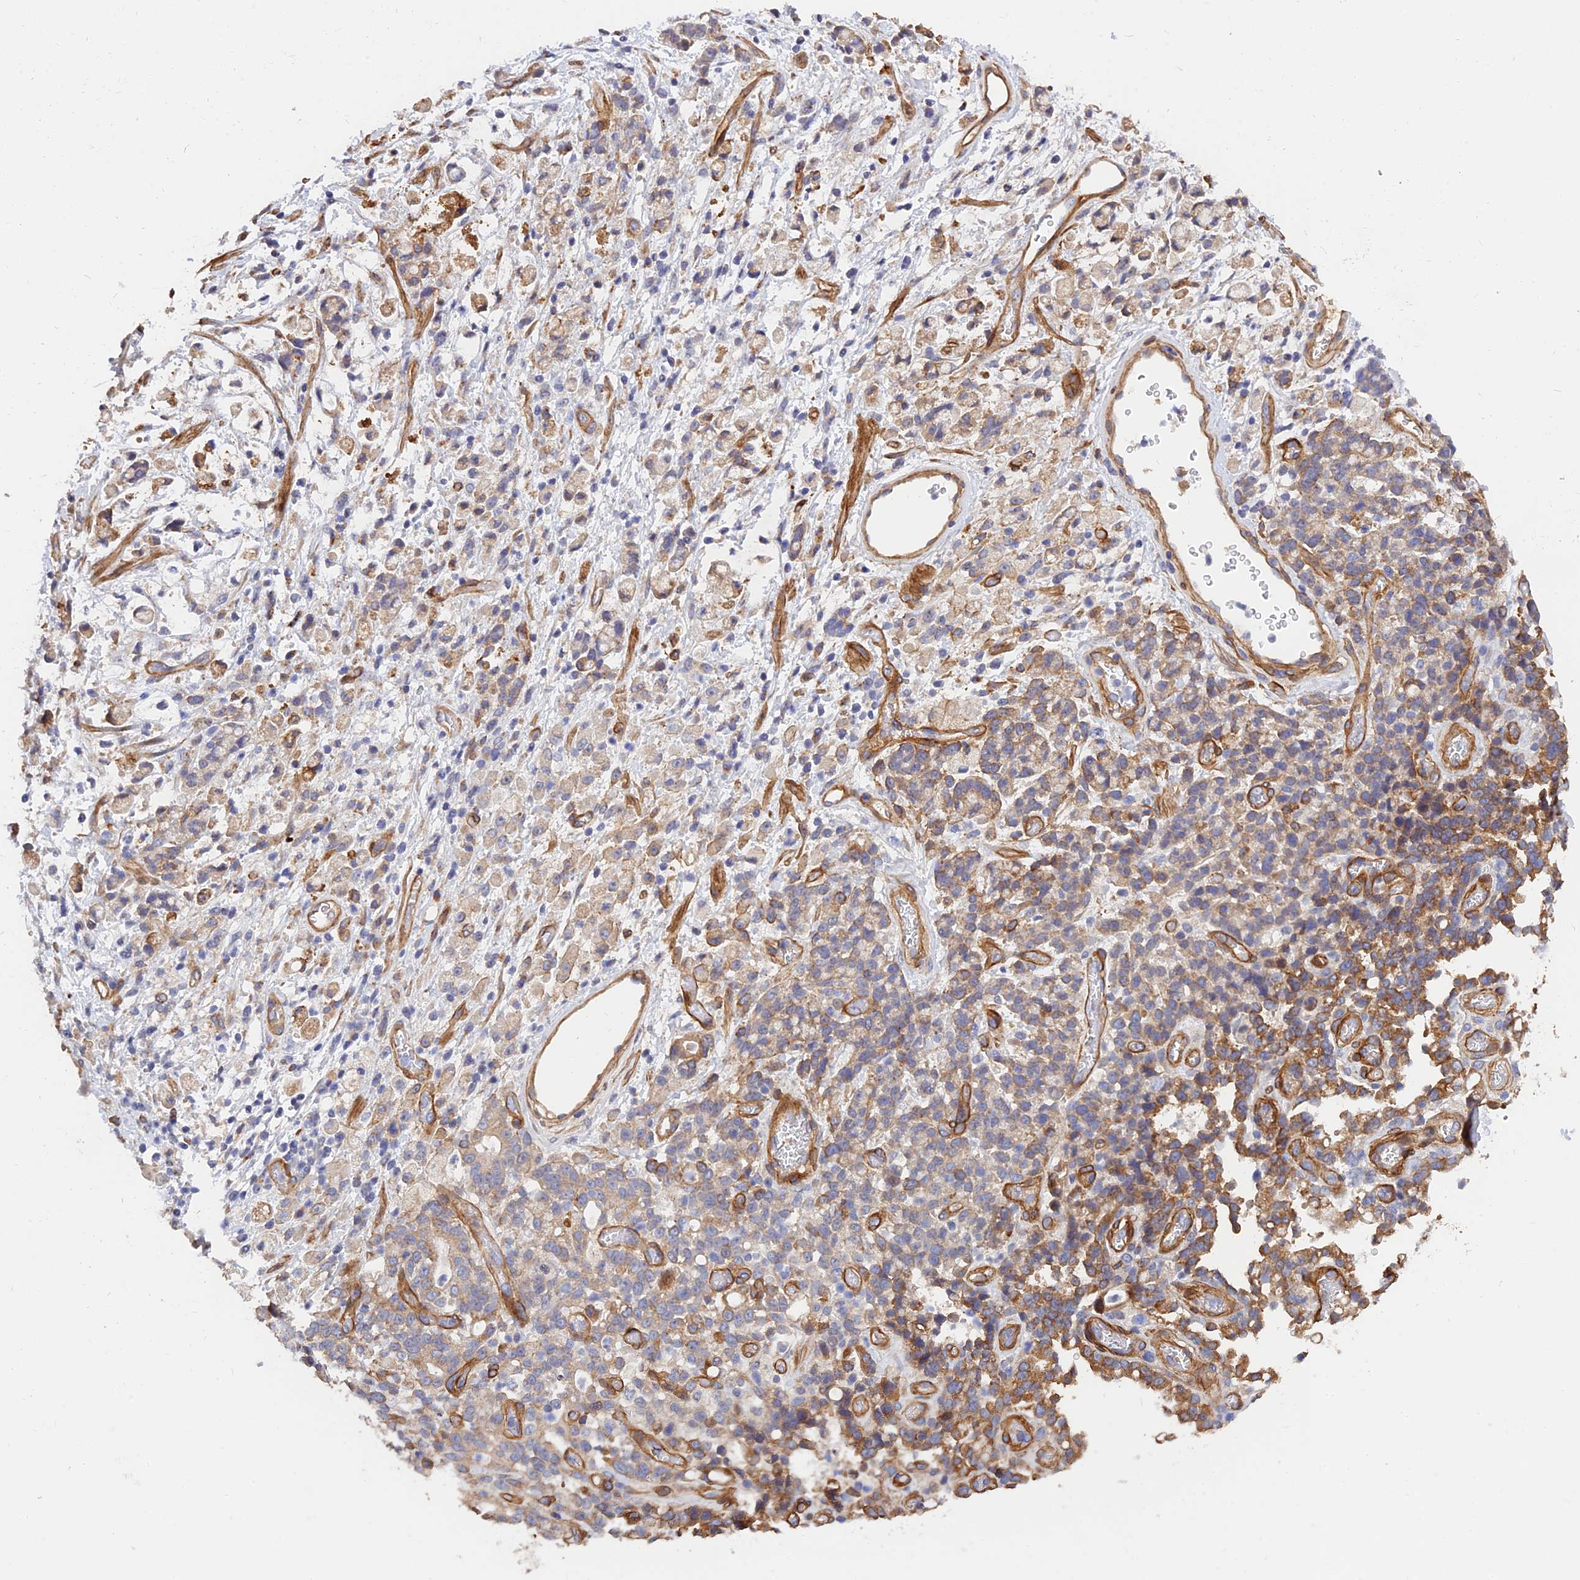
{"staining": {"intensity": "weak", "quantity": "<25%", "location": "cytoplasmic/membranous"}, "tissue": "stomach cancer", "cell_type": "Tumor cells", "image_type": "cancer", "snomed": [{"axis": "morphology", "description": "Adenocarcinoma, NOS"}, {"axis": "topography", "description": "Stomach"}], "caption": "The immunohistochemistry photomicrograph has no significant positivity in tumor cells of adenocarcinoma (stomach) tissue. Brightfield microscopy of immunohistochemistry stained with DAB (brown) and hematoxylin (blue), captured at high magnification.", "gene": "MRPL35", "patient": {"sex": "female", "age": 60}}